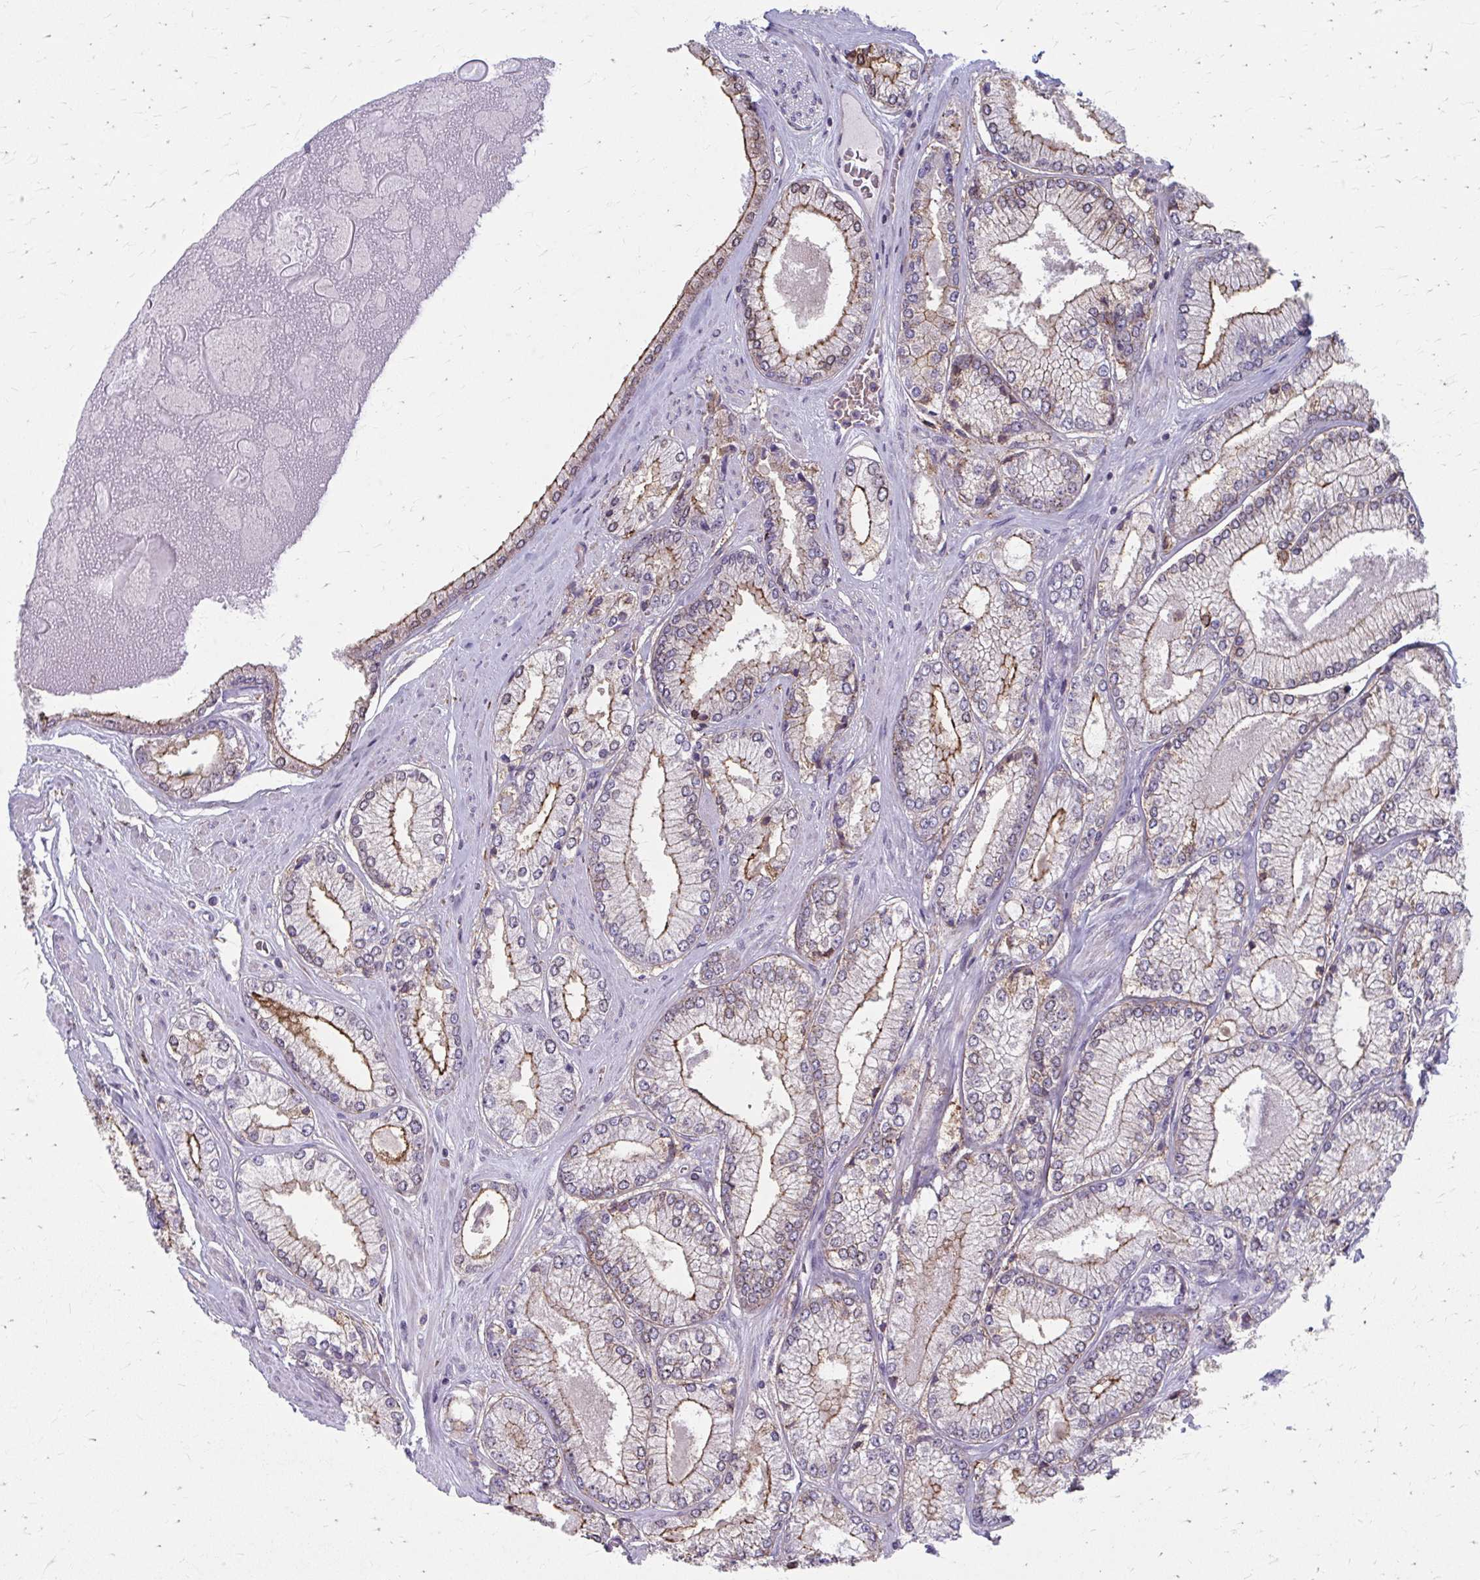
{"staining": {"intensity": "moderate", "quantity": "25%-75%", "location": "cytoplasmic/membranous"}, "tissue": "prostate cancer", "cell_type": "Tumor cells", "image_type": "cancer", "snomed": [{"axis": "morphology", "description": "Adenocarcinoma, Low grade"}, {"axis": "topography", "description": "Prostate"}], "caption": "Immunohistochemistry (IHC) staining of prostate cancer (low-grade adenocarcinoma), which shows medium levels of moderate cytoplasmic/membranous positivity in approximately 25%-75% of tumor cells indicating moderate cytoplasmic/membranous protein expression. The staining was performed using DAB (brown) for protein detection and nuclei were counterstained in hematoxylin (blue).", "gene": "MMP14", "patient": {"sex": "male", "age": 67}}